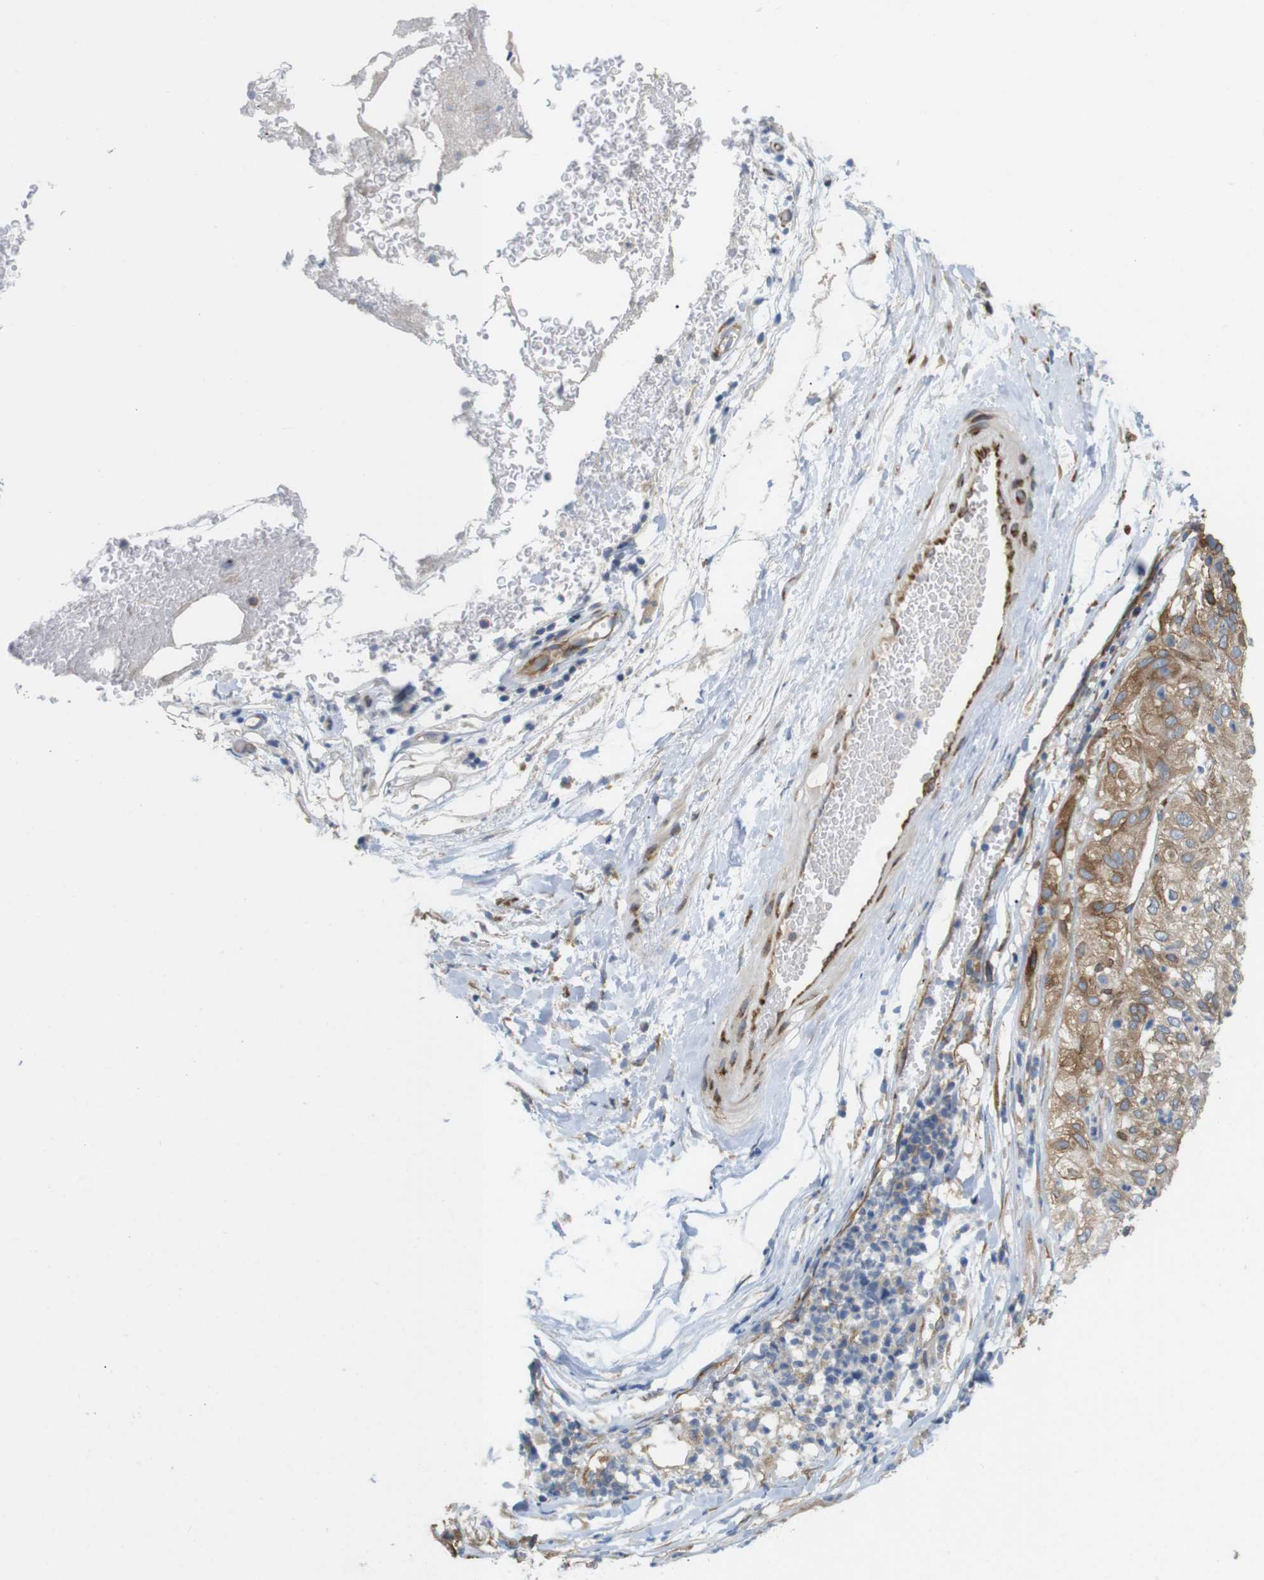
{"staining": {"intensity": "moderate", "quantity": ">75%", "location": "cytoplasmic/membranous"}, "tissue": "lung cancer", "cell_type": "Tumor cells", "image_type": "cancer", "snomed": [{"axis": "morphology", "description": "Inflammation, NOS"}, {"axis": "morphology", "description": "Squamous cell carcinoma, NOS"}, {"axis": "topography", "description": "Lymph node"}, {"axis": "topography", "description": "Soft tissue"}, {"axis": "topography", "description": "Lung"}], "caption": "Lung squamous cell carcinoma tissue demonstrates moderate cytoplasmic/membranous expression in about >75% of tumor cells, visualized by immunohistochemistry.", "gene": "PCNX2", "patient": {"sex": "male", "age": 66}}